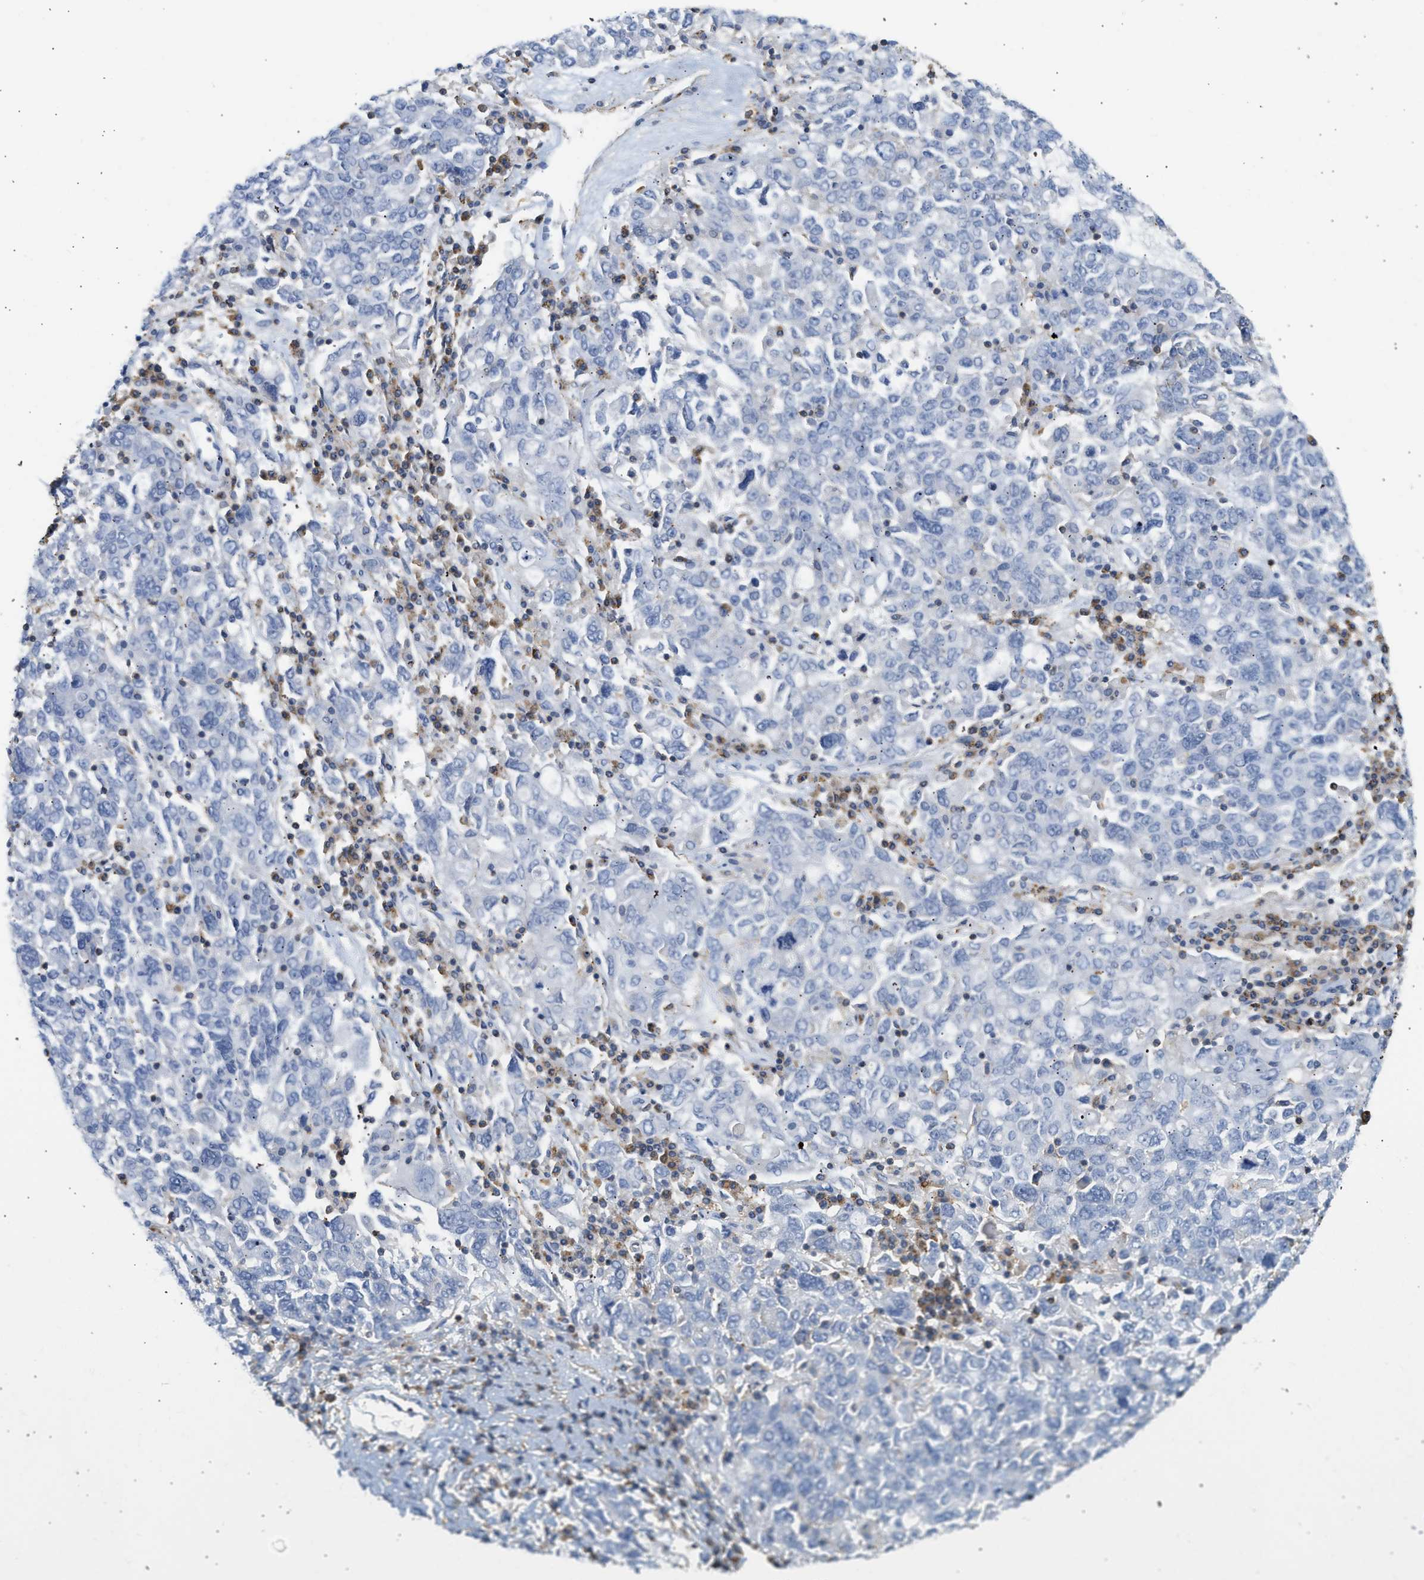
{"staining": {"intensity": "negative", "quantity": "none", "location": "none"}, "tissue": "ovarian cancer", "cell_type": "Tumor cells", "image_type": "cancer", "snomed": [{"axis": "morphology", "description": "Carcinoma, endometroid"}, {"axis": "topography", "description": "Ovary"}], "caption": "Image shows no protein expression in tumor cells of ovarian endometroid carcinoma tissue.", "gene": "BVES", "patient": {"sex": "female", "age": 62}}